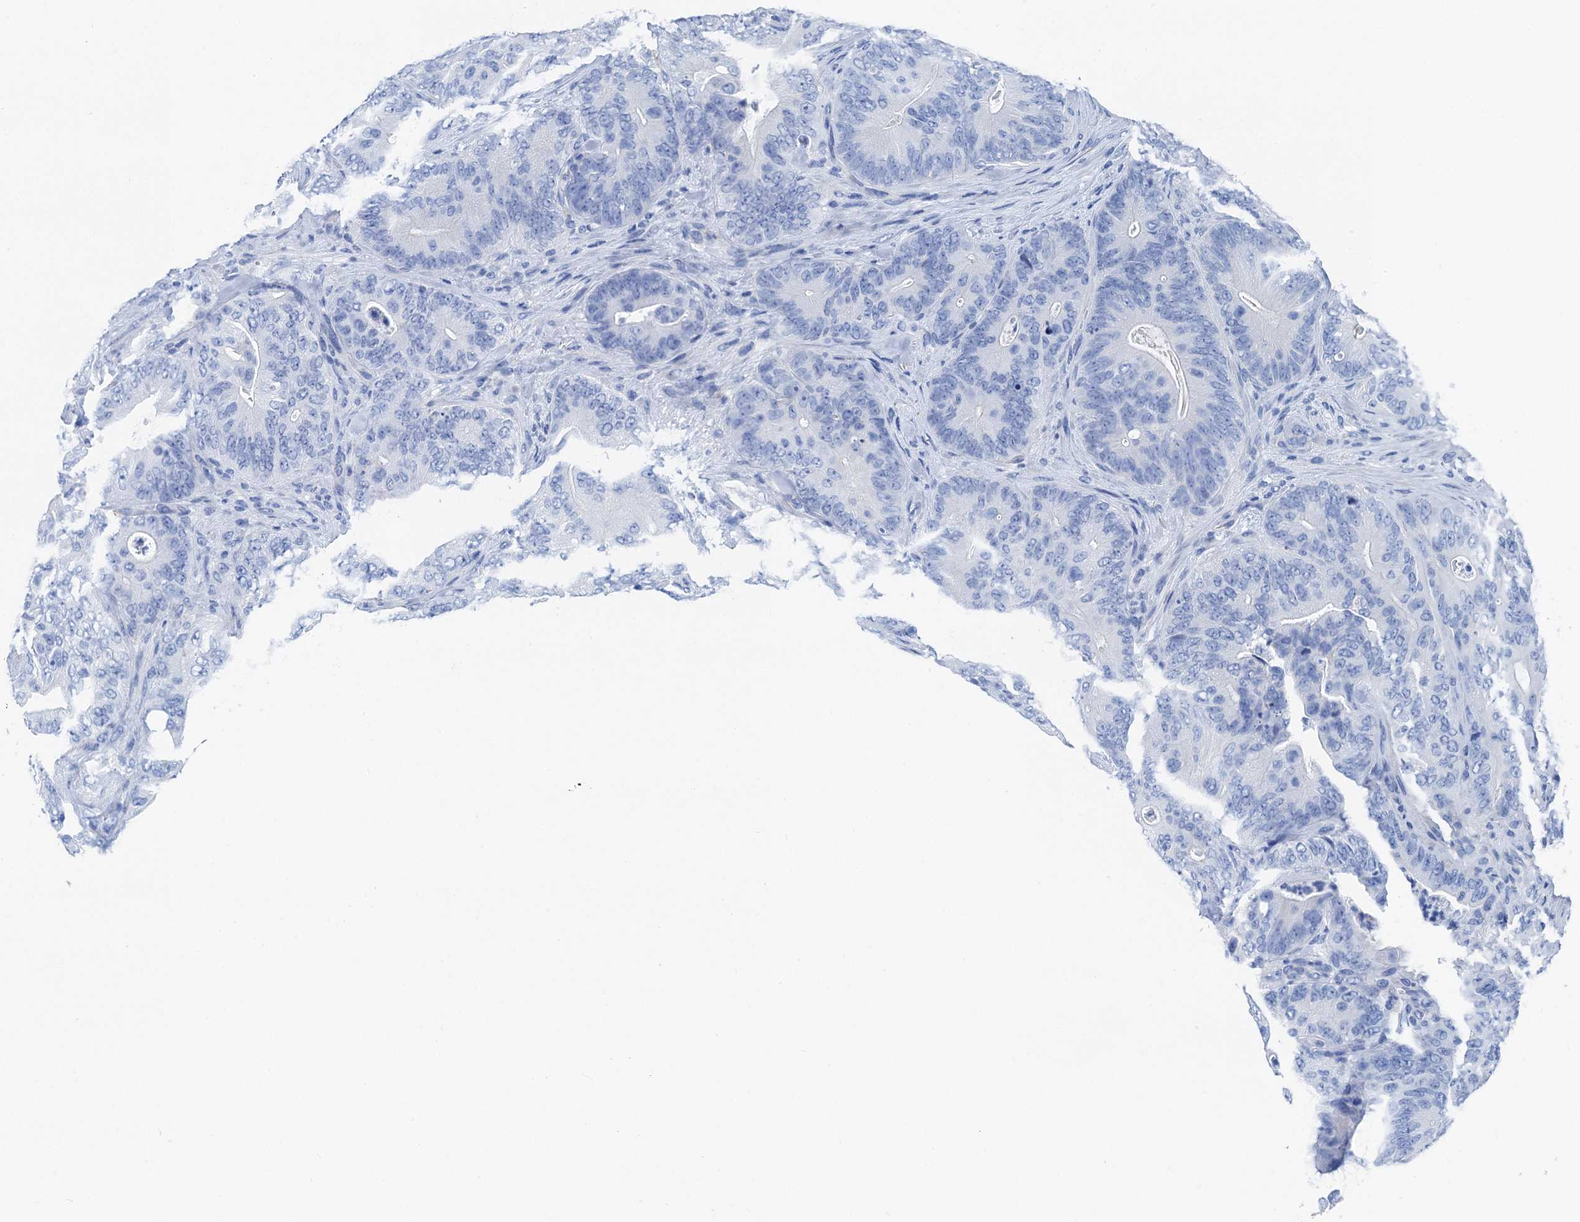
{"staining": {"intensity": "negative", "quantity": "none", "location": "none"}, "tissue": "colorectal cancer", "cell_type": "Tumor cells", "image_type": "cancer", "snomed": [{"axis": "morphology", "description": "Normal tissue, NOS"}, {"axis": "topography", "description": "Colon"}], "caption": "Immunohistochemistry image of neoplastic tissue: human colorectal cancer stained with DAB demonstrates no significant protein expression in tumor cells.", "gene": "NLRP10", "patient": {"sex": "female", "age": 82}}